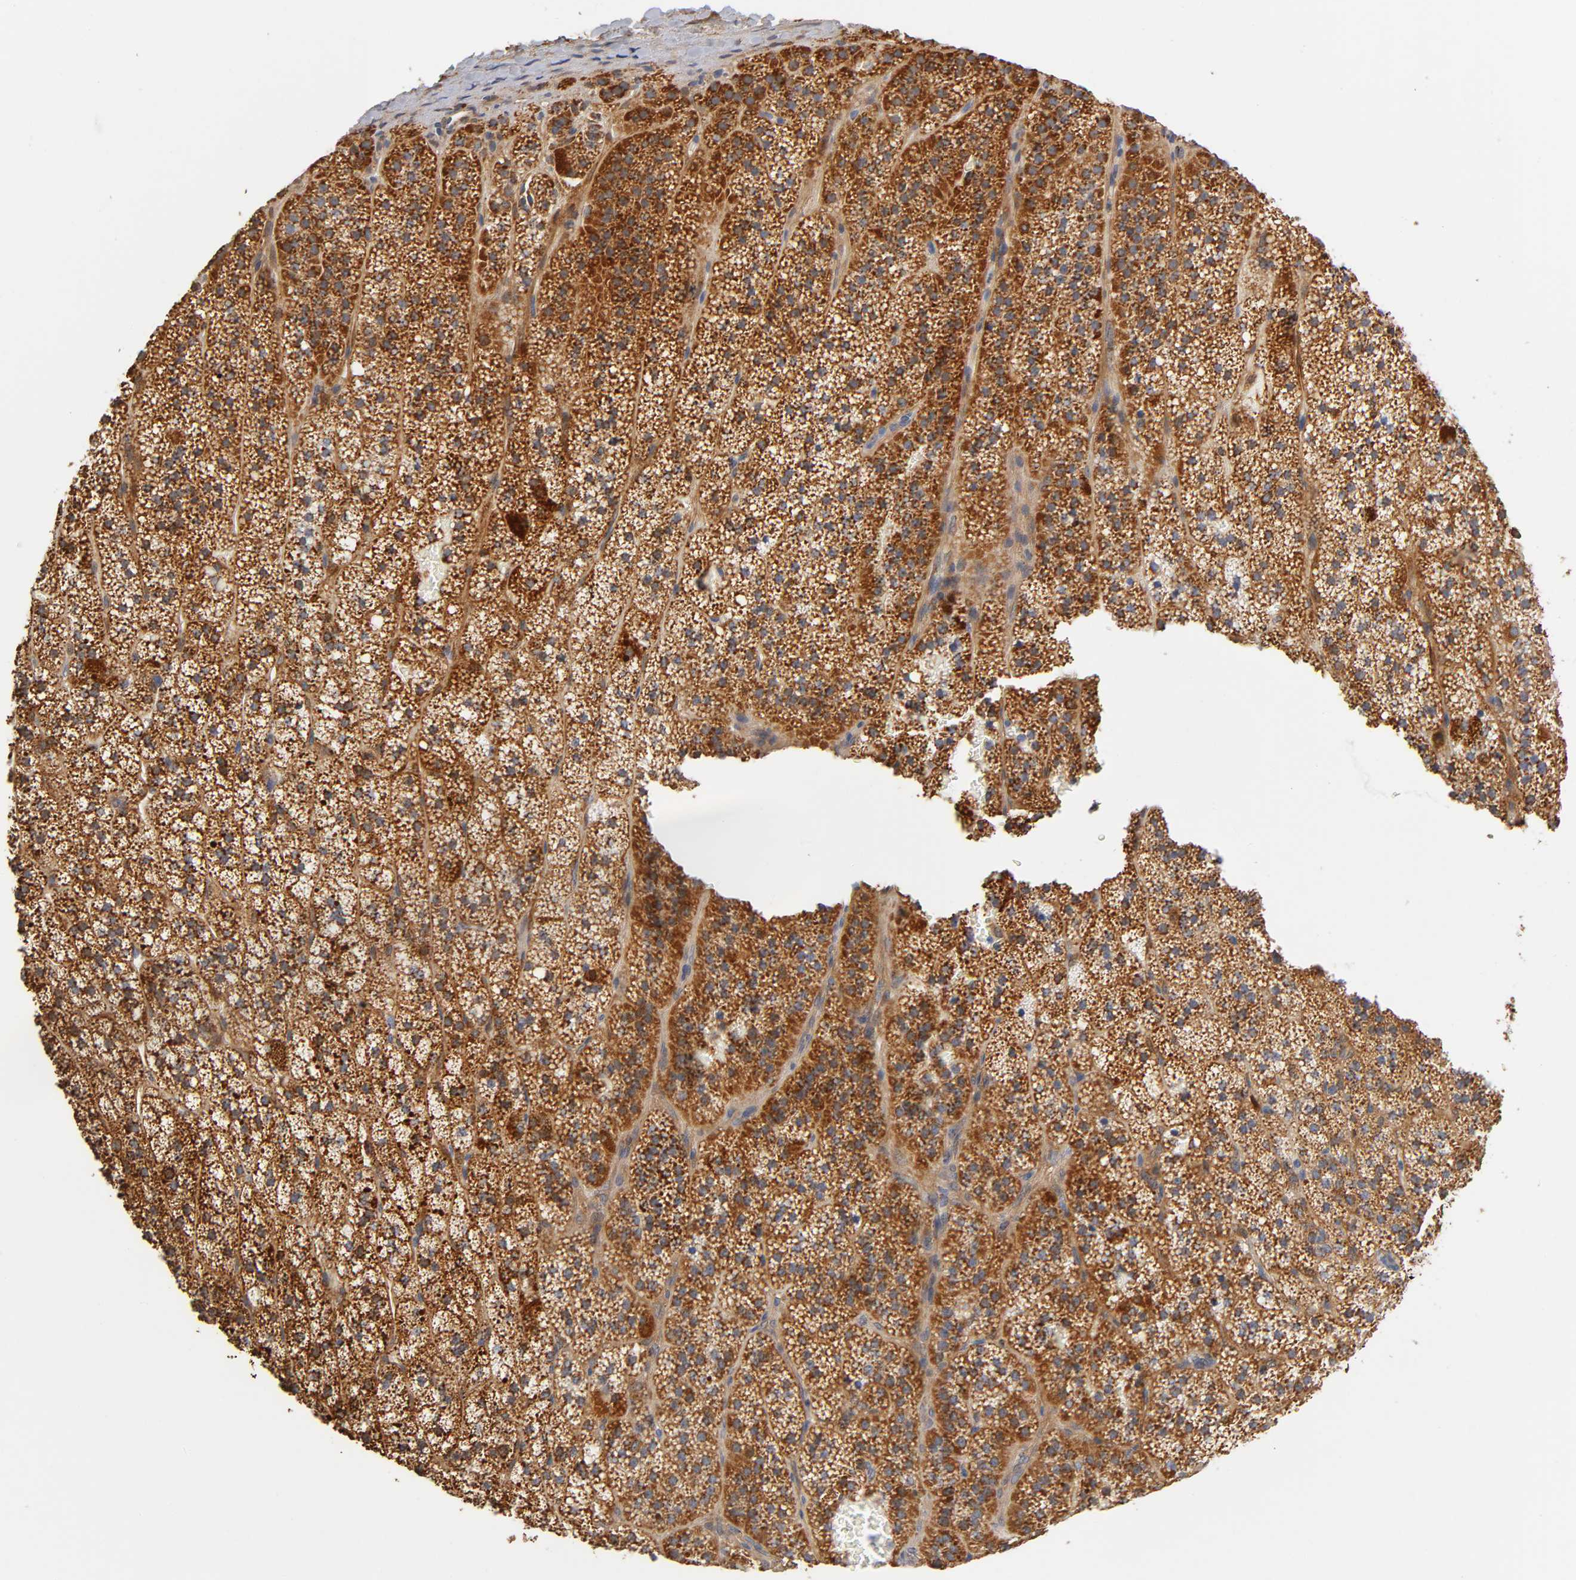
{"staining": {"intensity": "strong", "quantity": ">75%", "location": "cytoplasmic/membranous"}, "tissue": "adrenal gland", "cell_type": "Glandular cells", "image_type": "normal", "snomed": [{"axis": "morphology", "description": "Normal tissue, NOS"}, {"axis": "topography", "description": "Adrenal gland"}], "caption": "Benign adrenal gland exhibits strong cytoplasmic/membranous staining in approximately >75% of glandular cells (IHC, brightfield microscopy, high magnification)..", "gene": "ISG15", "patient": {"sex": "male", "age": 35}}